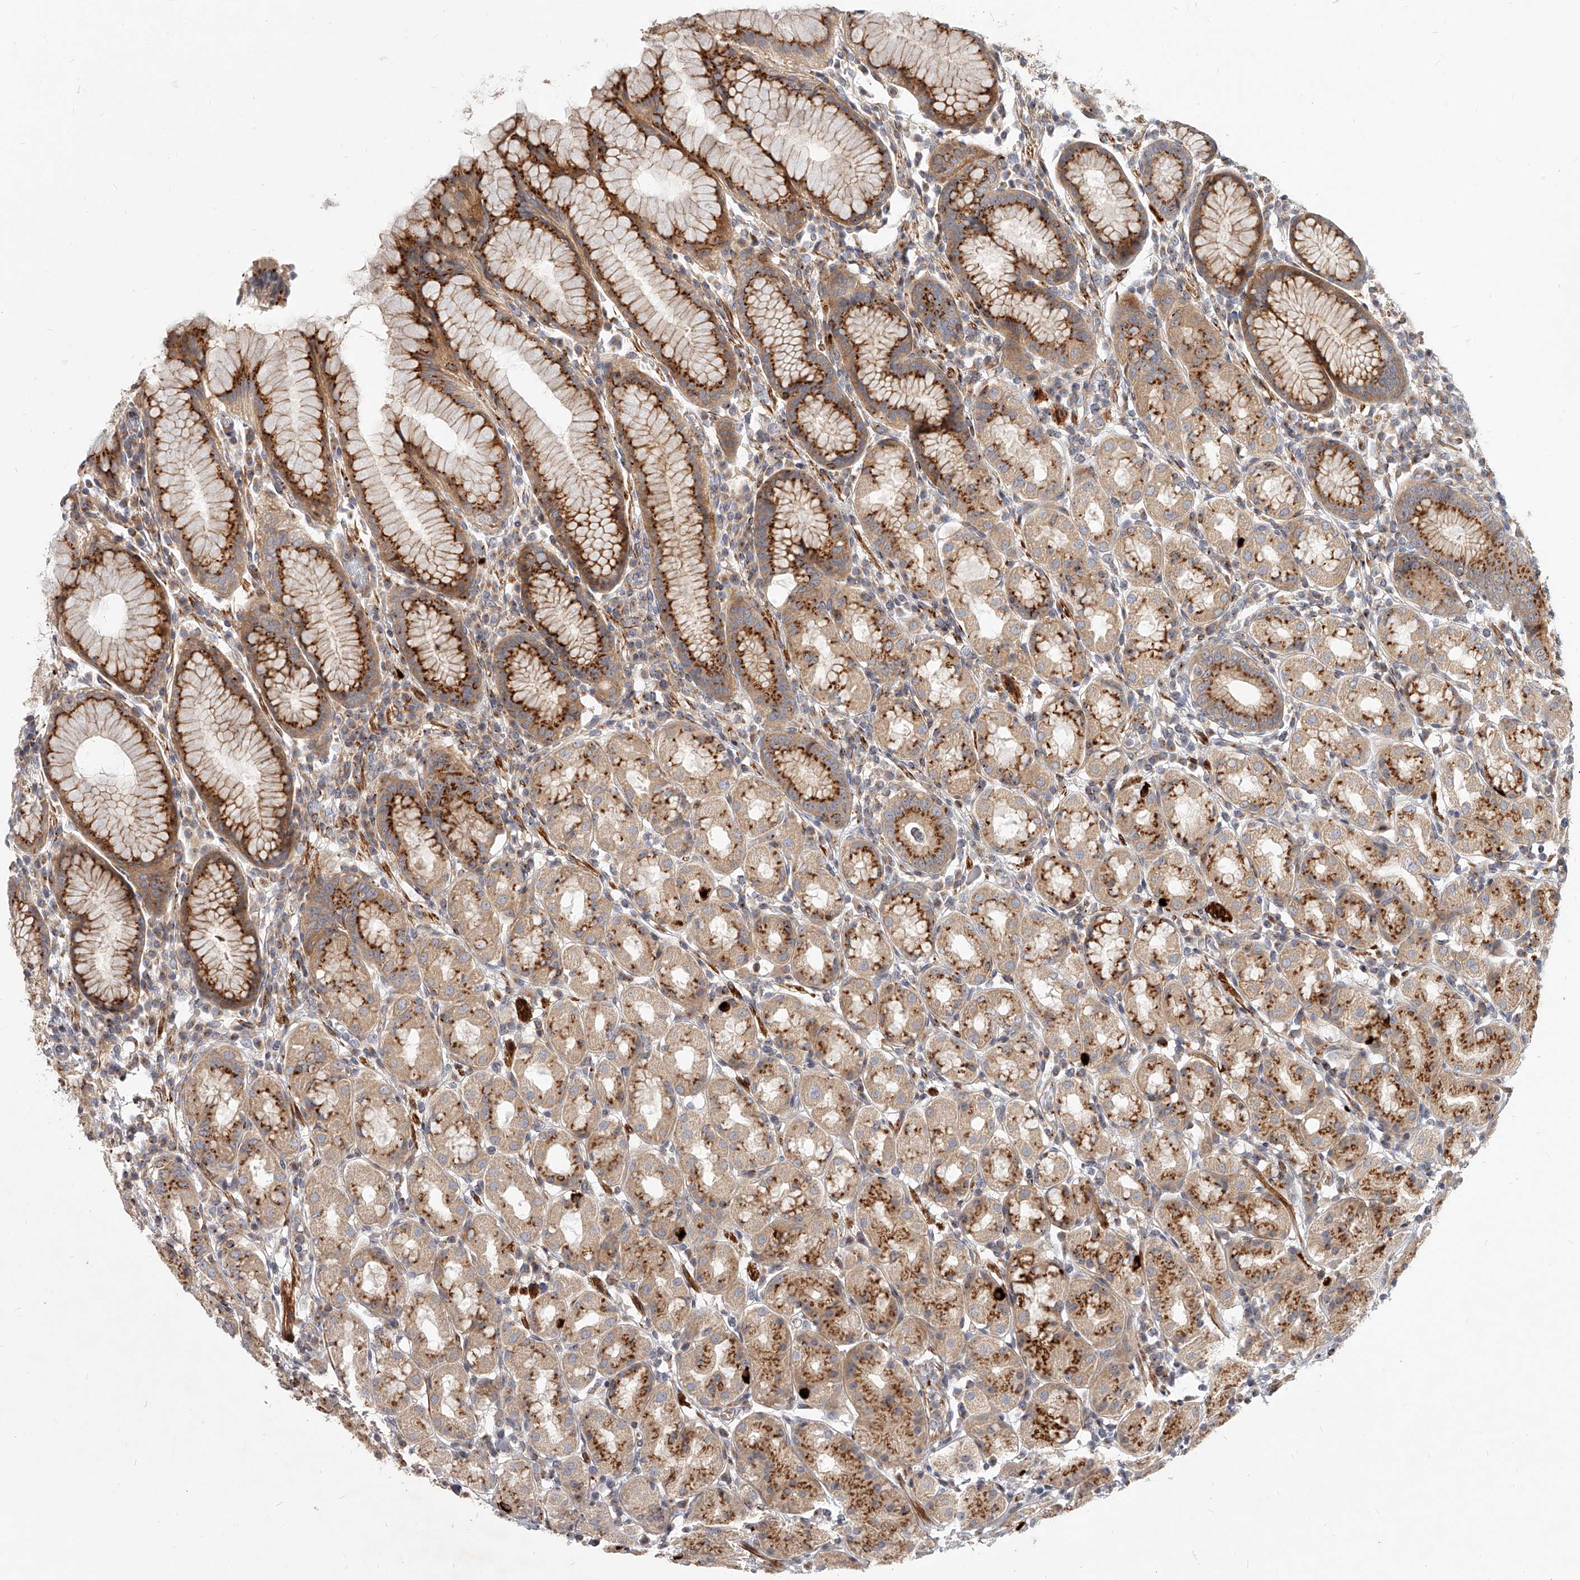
{"staining": {"intensity": "strong", "quantity": "25%-75%", "location": "cytoplasmic/membranous"}, "tissue": "stomach", "cell_type": "Glandular cells", "image_type": "normal", "snomed": [{"axis": "morphology", "description": "Normal tissue, NOS"}, {"axis": "topography", "description": "Stomach, lower"}], "caption": "This photomicrograph exhibits immunohistochemistry staining of benign stomach, with high strong cytoplasmic/membranous expression in approximately 25%-75% of glandular cells.", "gene": "SLC37A1", "patient": {"sex": "female", "age": 56}}